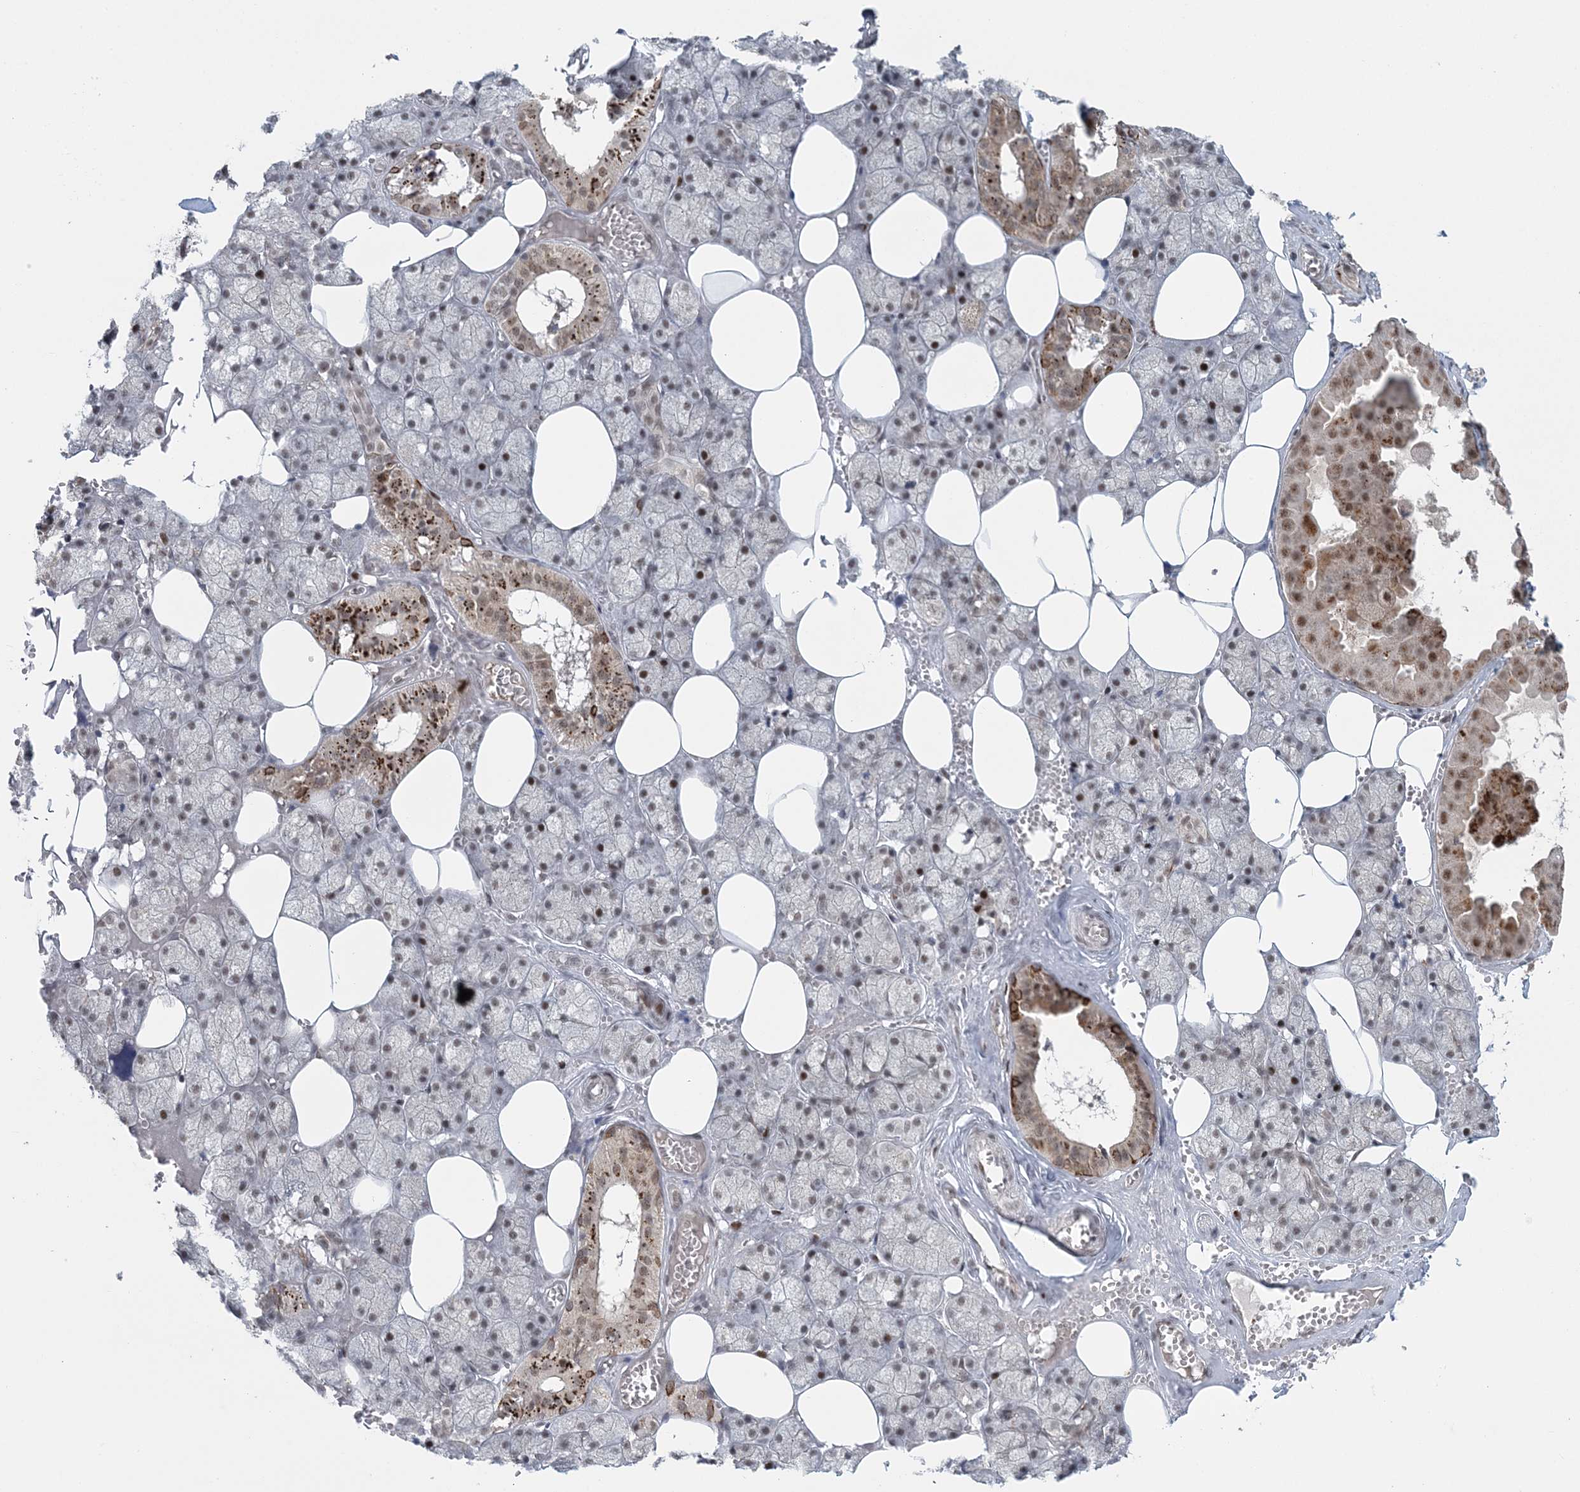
{"staining": {"intensity": "strong", "quantity": ">75%", "location": "cytoplasmic/membranous,nuclear"}, "tissue": "salivary gland", "cell_type": "Glandular cells", "image_type": "normal", "snomed": [{"axis": "morphology", "description": "Normal tissue, NOS"}, {"axis": "topography", "description": "Salivary gland"}], "caption": "This is an image of IHC staining of unremarkable salivary gland, which shows strong positivity in the cytoplasmic/membranous,nuclear of glandular cells.", "gene": "CWC22", "patient": {"sex": "male", "age": 62}}